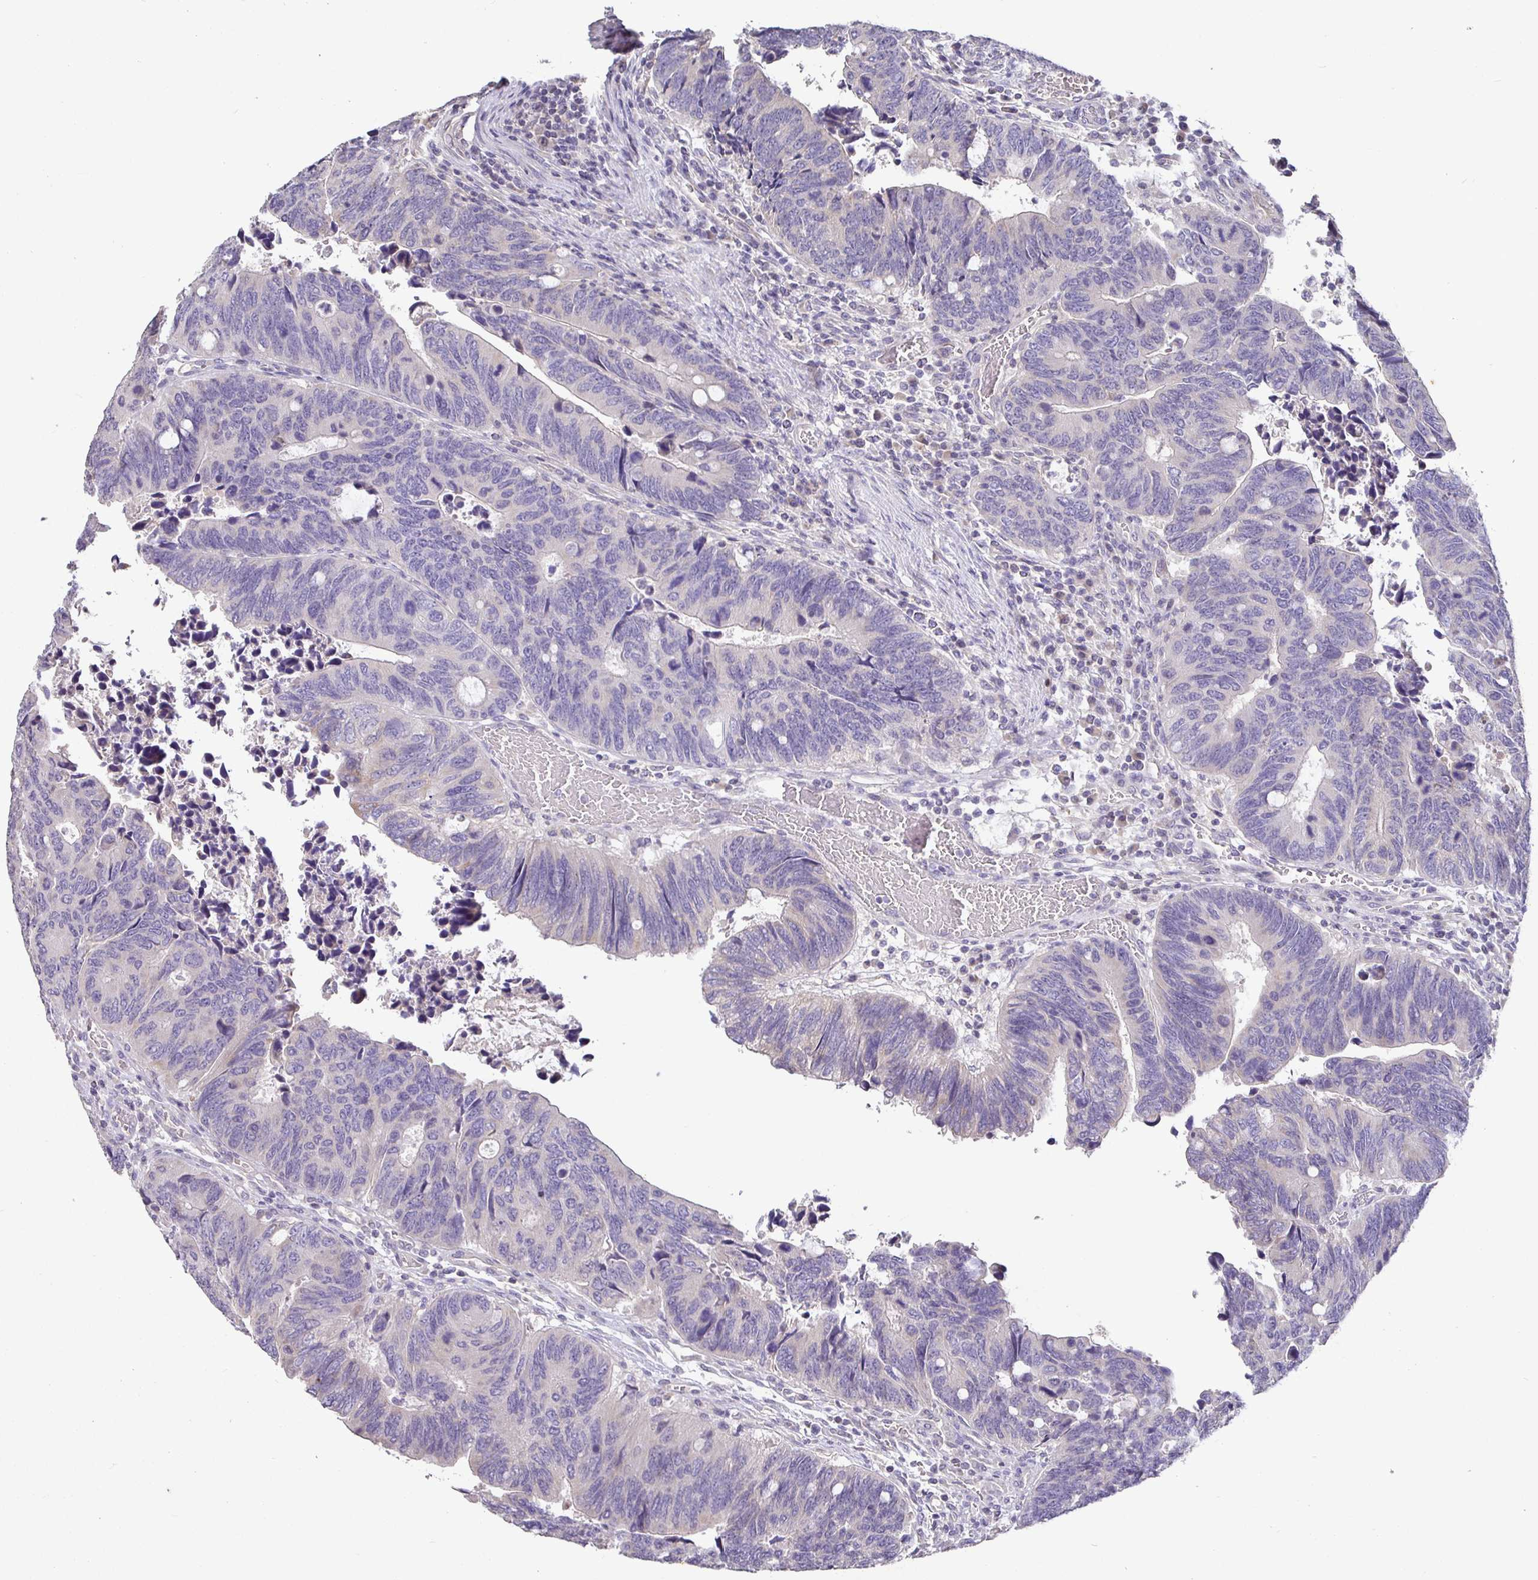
{"staining": {"intensity": "negative", "quantity": "none", "location": "none"}, "tissue": "colorectal cancer", "cell_type": "Tumor cells", "image_type": "cancer", "snomed": [{"axis": "morphology", "description": "Adenocarcinoma, NOS"}, {"axis": "topography", "description": "Colon"}], "caption": "Image shows no protein positivity in tumor cells of colorectal cancer (adenocarcinoma) tissue. (Brightfield microscopy of DAB IHC at high magnification).", "gene": "SHISA4", "patient": {"sex": "male", "age": 87}}